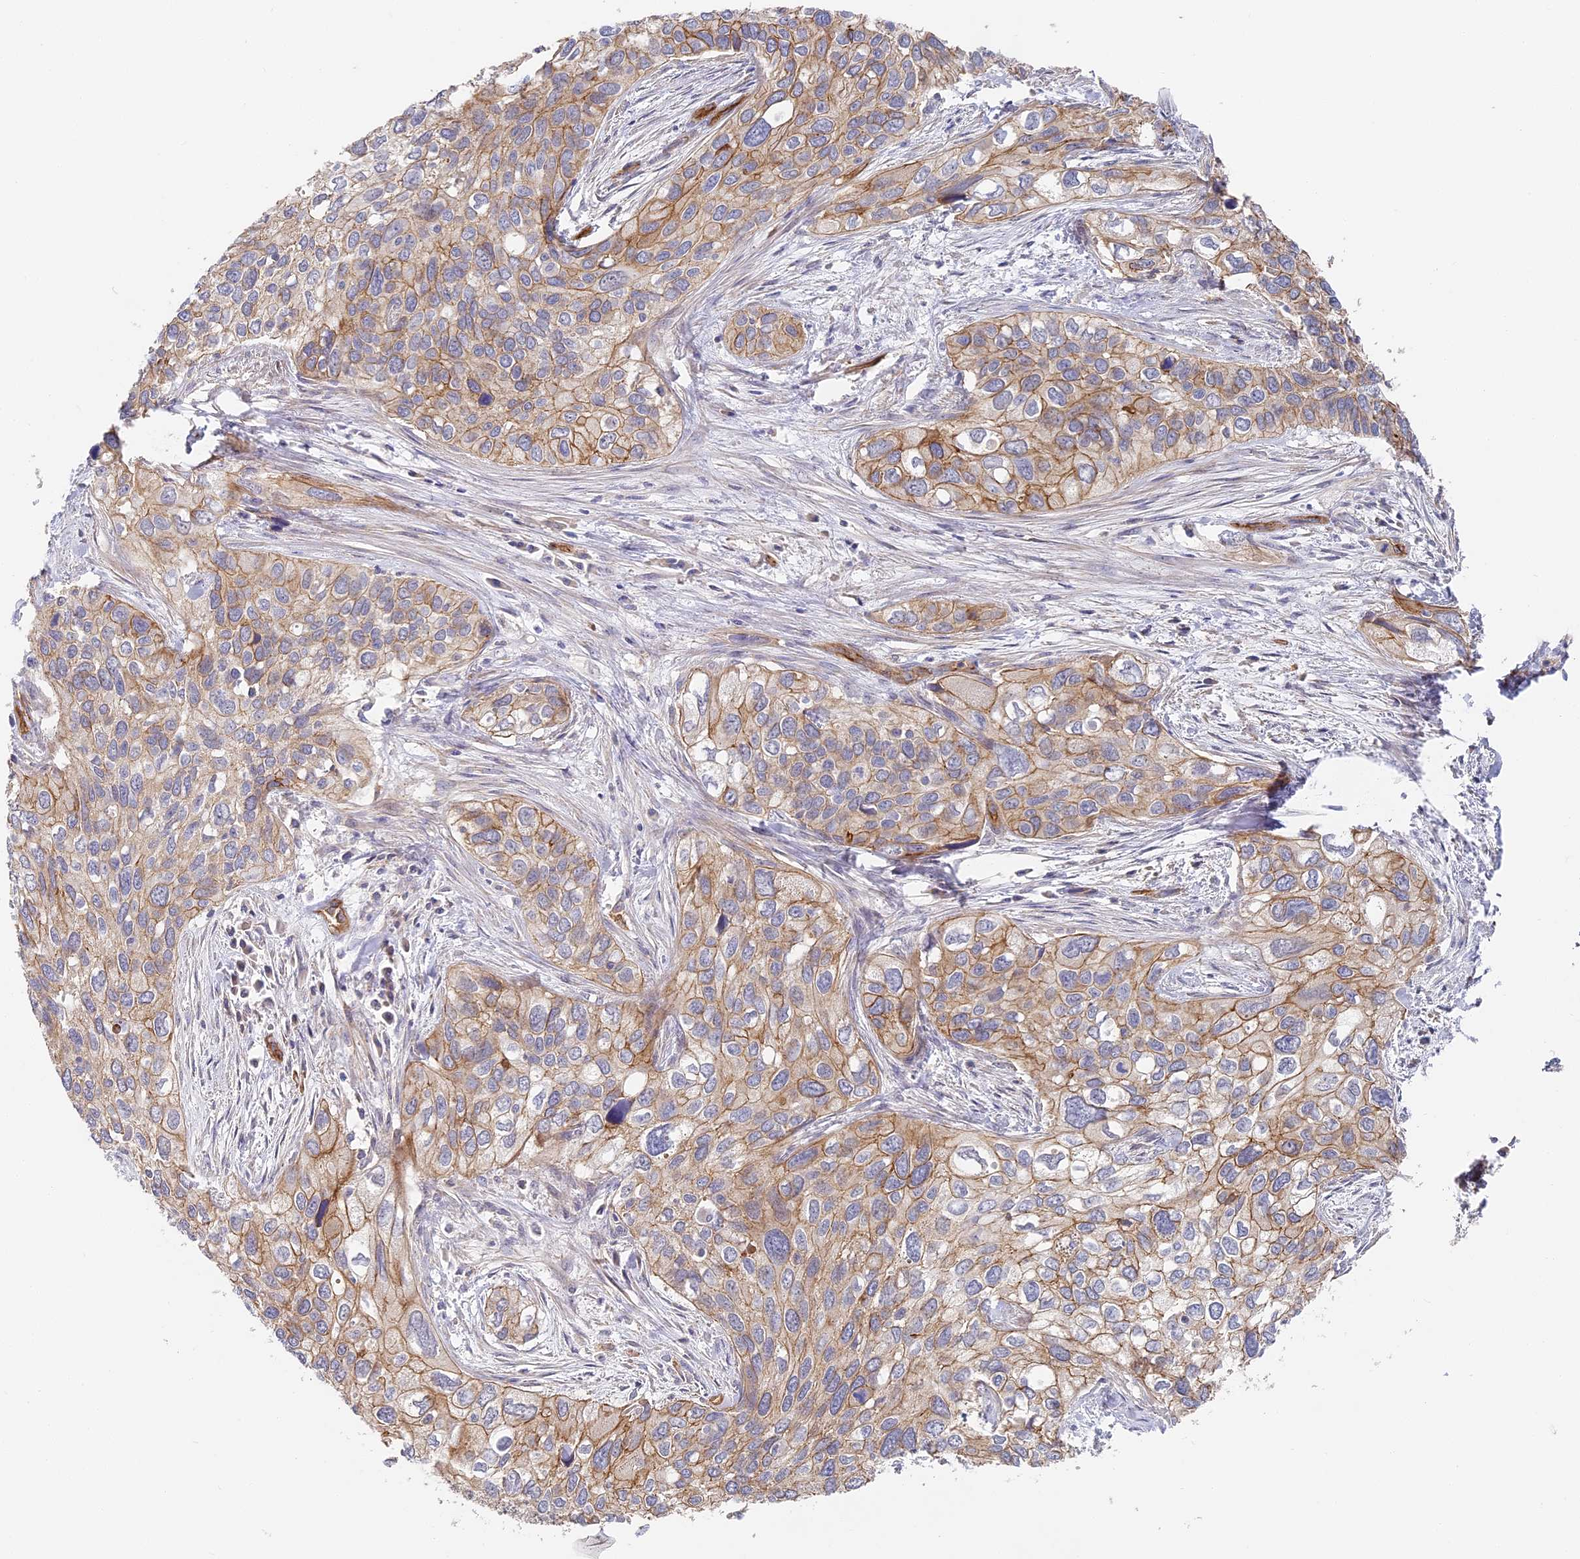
{"staining": {"intensity": "weak", "quantity": "25%-75%", "location": "cytoplasmic/membranous"}, "tissue": "cervical cancer", "cell_type": "Tumor cells", "image_type": "cancer", "snomed": [{"axis": "morphology", "description": "Squamous cell carcinoma, NOS"}, {"axis": "topography", "description": "Cervix"}], "caption": "This is a photomicrograph of IHC staining of cervical cancer (squamous cell carcinoma), which shows weak positivity in the cytoplasmic/membranous of tumor cells.", "gene": "CCDC30", "patient": {"sex": "female", "age": 55}}